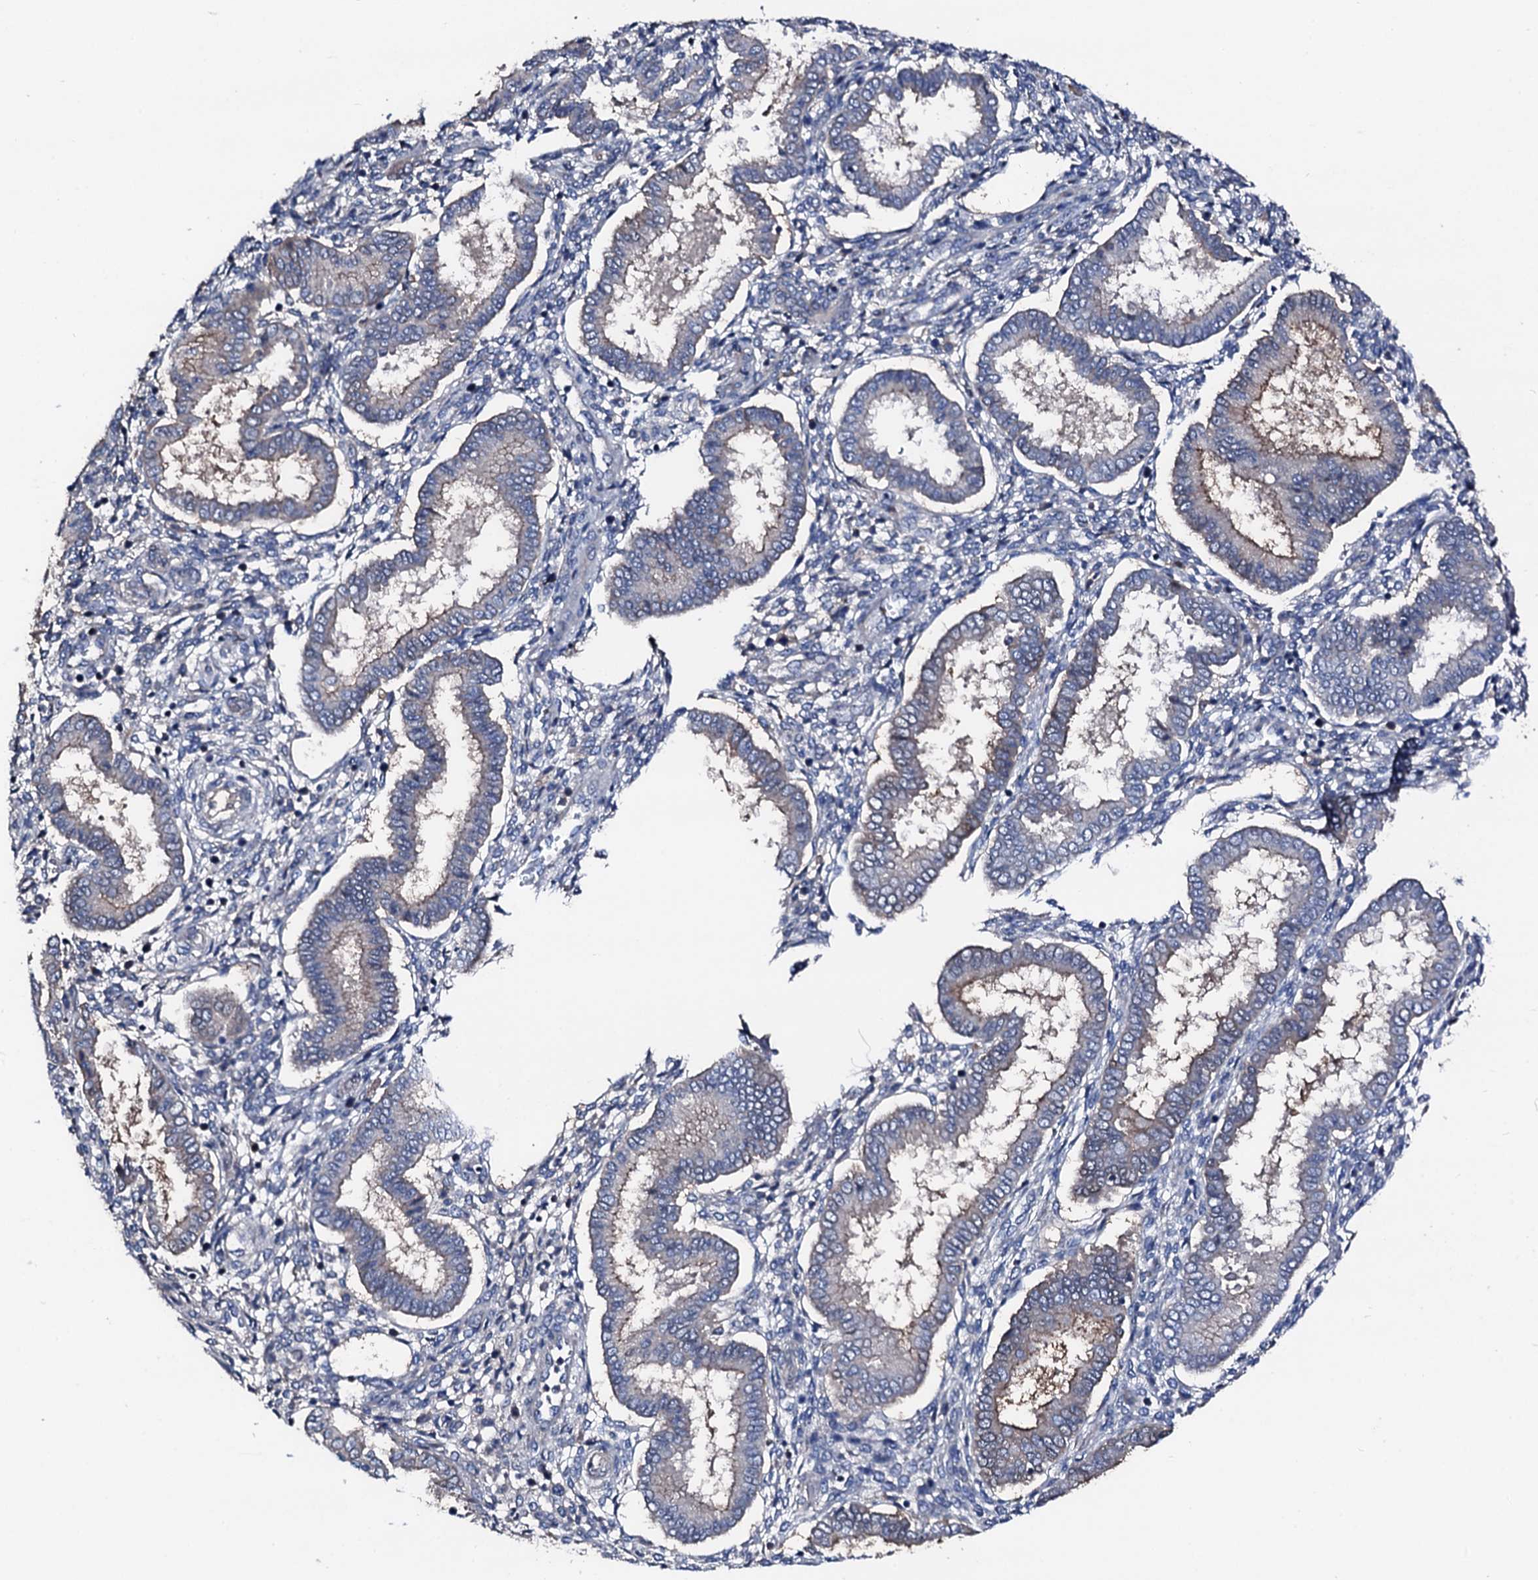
{"staining": {"intensity": "negative", "quantity": "none", "location": "none"}, "tissue": "endometrium", "cell_type": "Cells in endometrial stroma", "image_type": "normal", "snomed": [{"axis": "morphology", "description": "Normal tissue, NOS"}, {"axis": "topography", "description": "Endometrium"}], "caption": "Histopathology image shows no protein positivity in cells in endometrial stroma of unremarkable endometrium. (DAB IHC with hematoxylin counter stain).", "gene": "TRAFD1", "patient": {"sex": "female", "age": 24}}